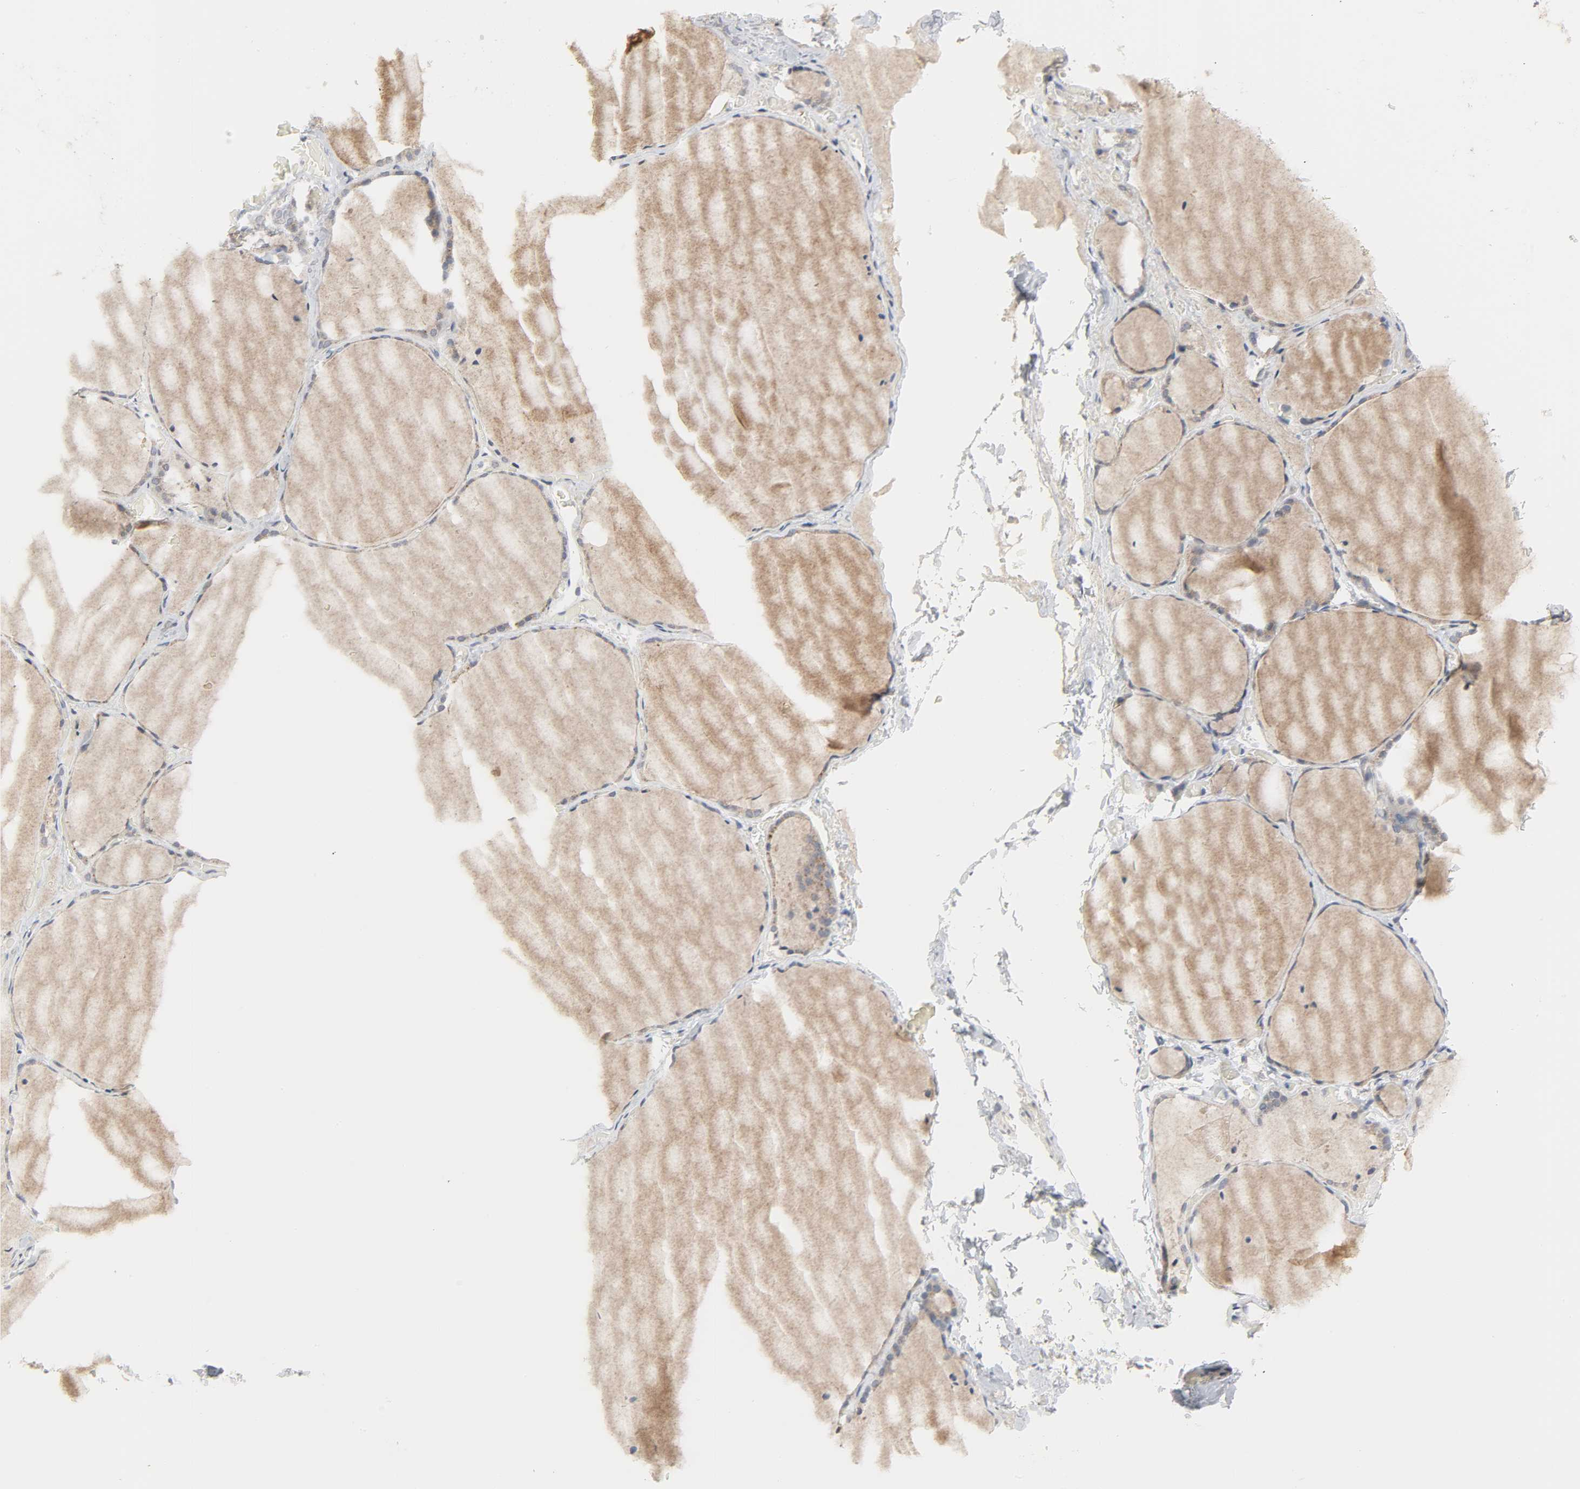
{"staining": {"intensity": "moderate", "quantity": ">75%", "location": "cytoplasmic/membranous"}, "tissue": "thyroid gland", "cell_type": "Glandular cells", "image_type": "normal", "snomed": [{"axis": "morphology", "description": "Normal tissue, NOS"}, {"axis": "topography", "description": "Thyroid gland"}], "caption": "Immunohistochemistry (IHC) of normal thyroid gland displays medium levels of moderate cytoplasmic/membranous positivity in about >75% of glandular cells. The protein is stained brown, and the nuclei are stained in blue (DAB IHC with brightfield microscopy, high magnification).", "gene": "CLIP1", "patient": {"sex": "female", "age": 22}}